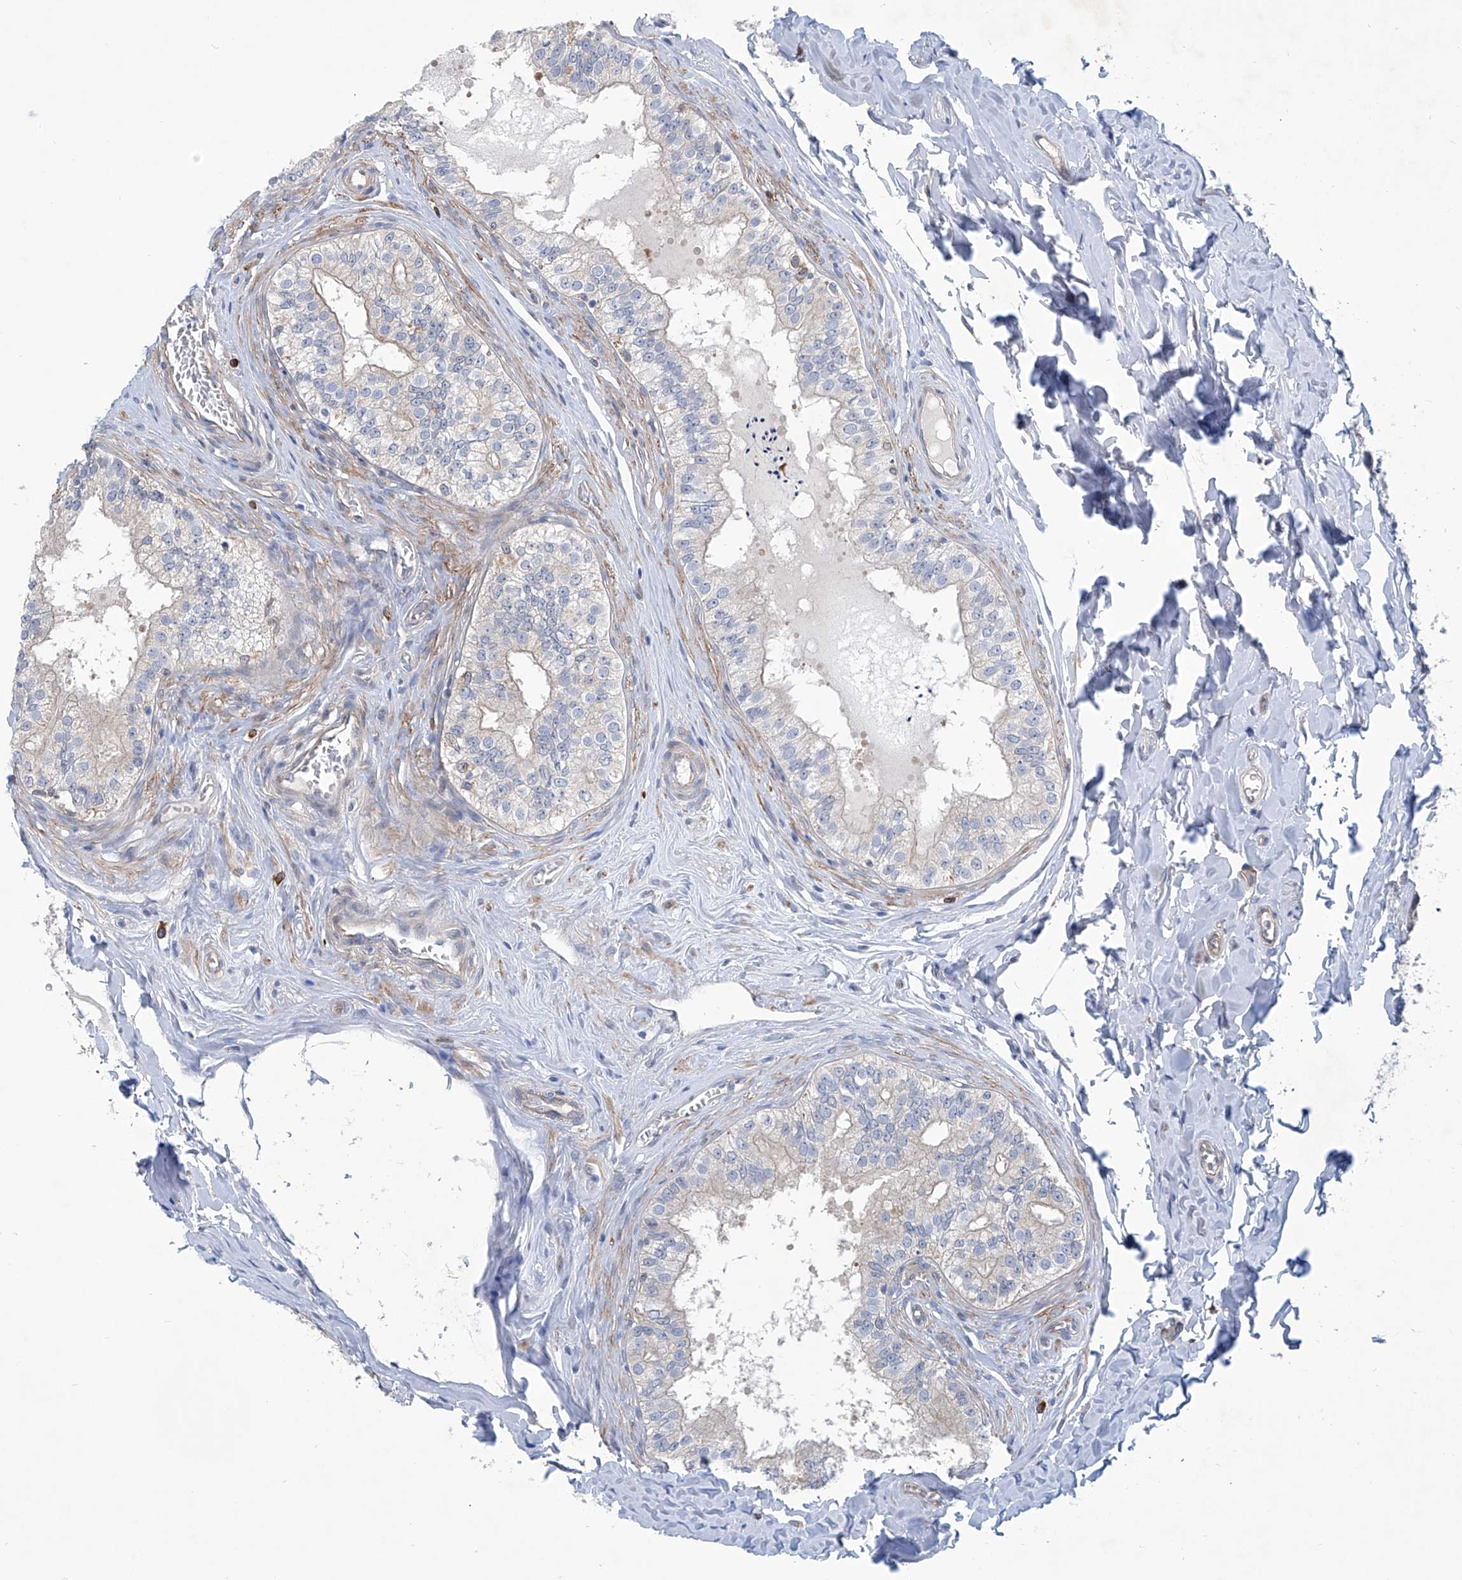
{"staining": {"intensity": "negative", "quantity": "none", "location": "none"}, "tissue": "epididymis", "cell_type": "Glandular cells", "image_type": "normal", "snomed": [{"axis": "morphology", "description": "Normal tissue, NOS"}, {"axis": "topography", "description": "Epididymis"}], "caption": "Micrograph shows no protein staining in glandular cells of unremarkable epididymis. Nuclei are stained in blue.", "gene": "TNN", "patient": {"sex": "male", "age": 29}}